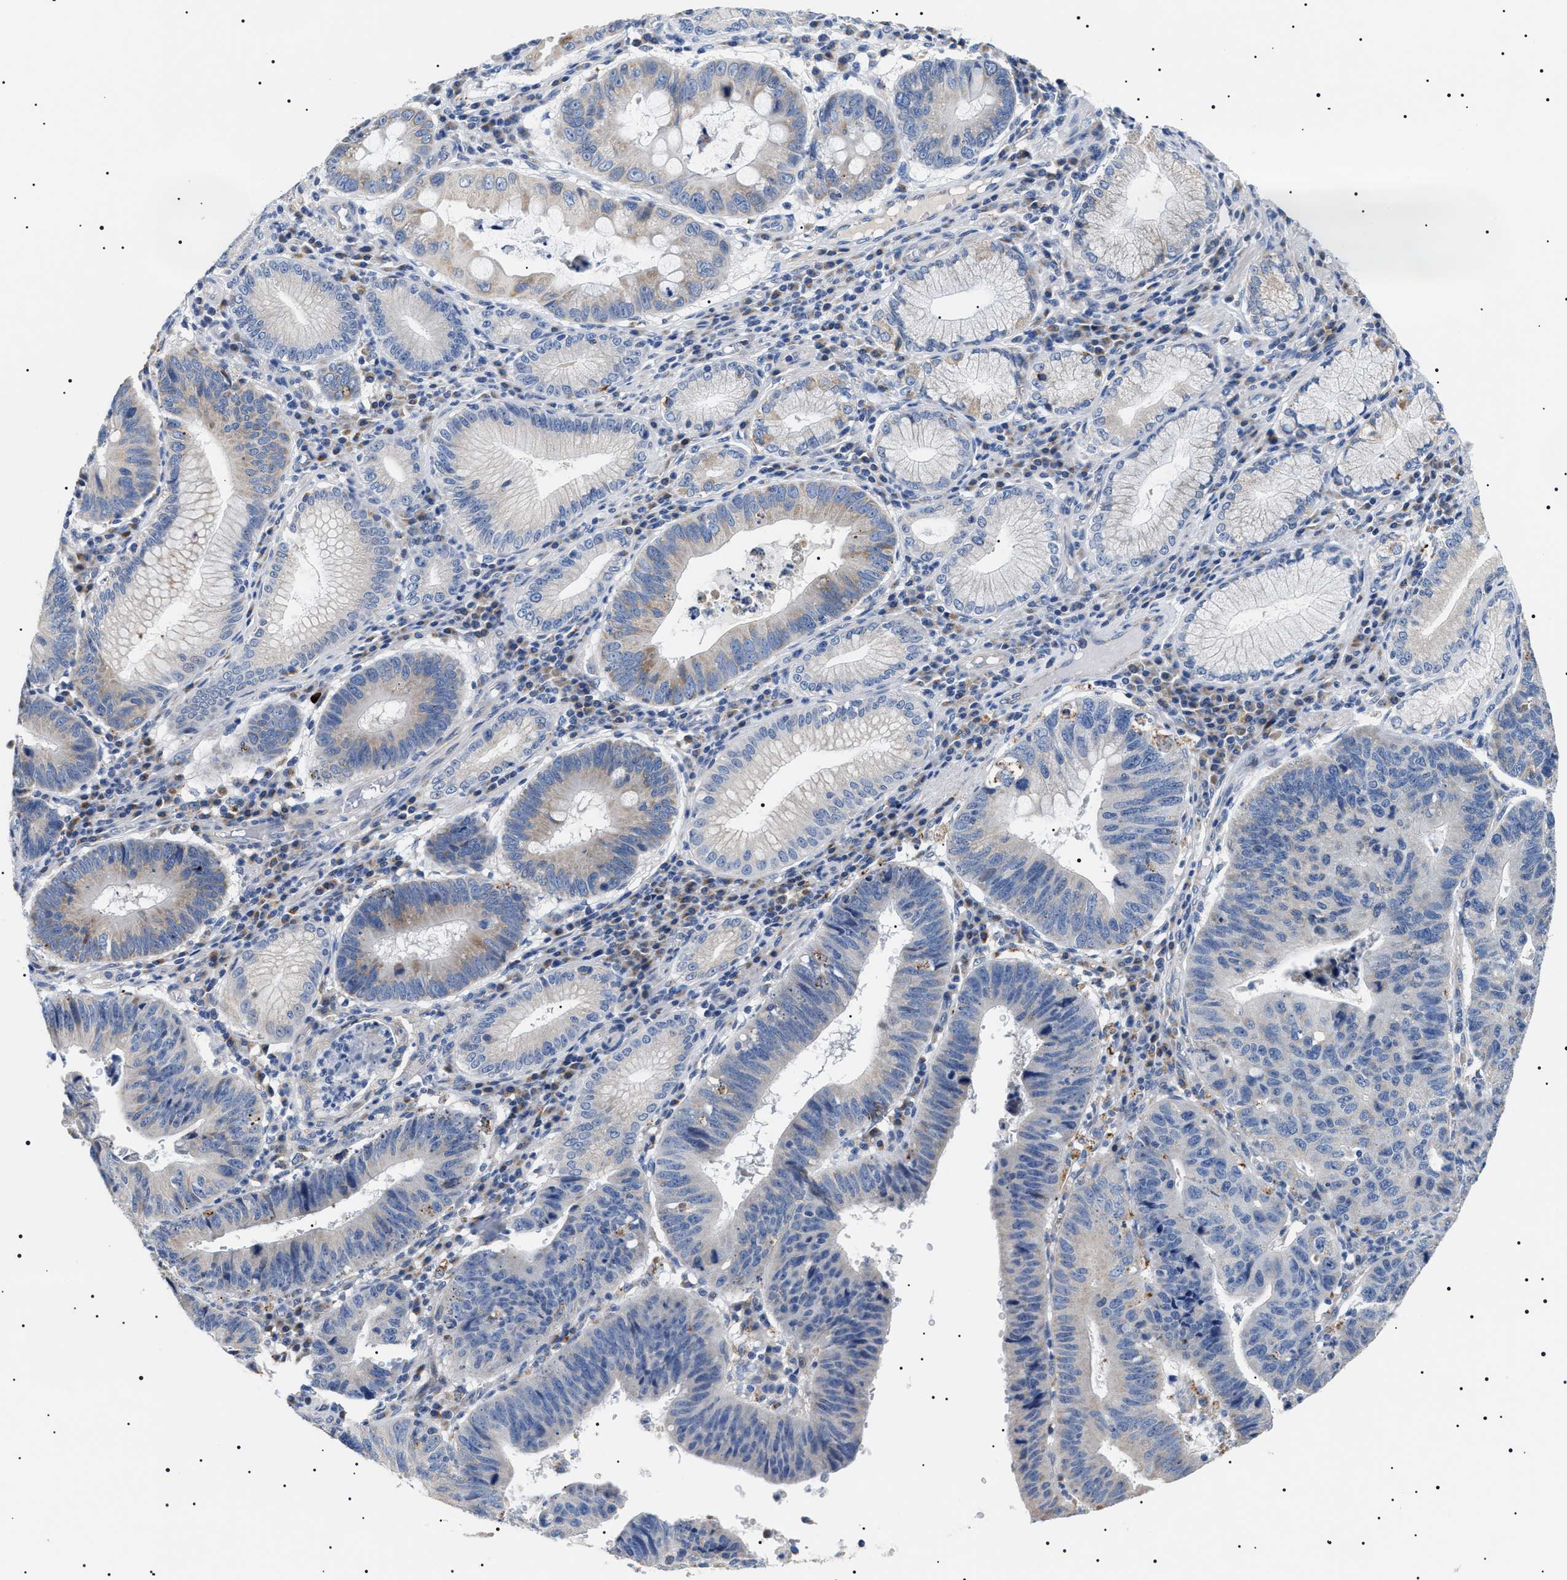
{"staining": {"intensity": "weak", "quantity": "<25%", "location": "cytoplasmic/membranous"}, "tissue": "stomach cancer", "cell_type": "Tumor cells", "image_type": "cancer", "snomed": [{"axis": "morphology", "description": "Adenocarcinoma, NOS"}, {"axis": "topography", "description": "Stomach"}], "caption": "High magnification brightfield microscopy of stomach adenocarcinoma stained with DAB (brown) and counterstained with hematoxylin (blue): tumor cells show no significant staining.", "gene": "TMEM222", "patient": {"sex": "male", "age": 59}}